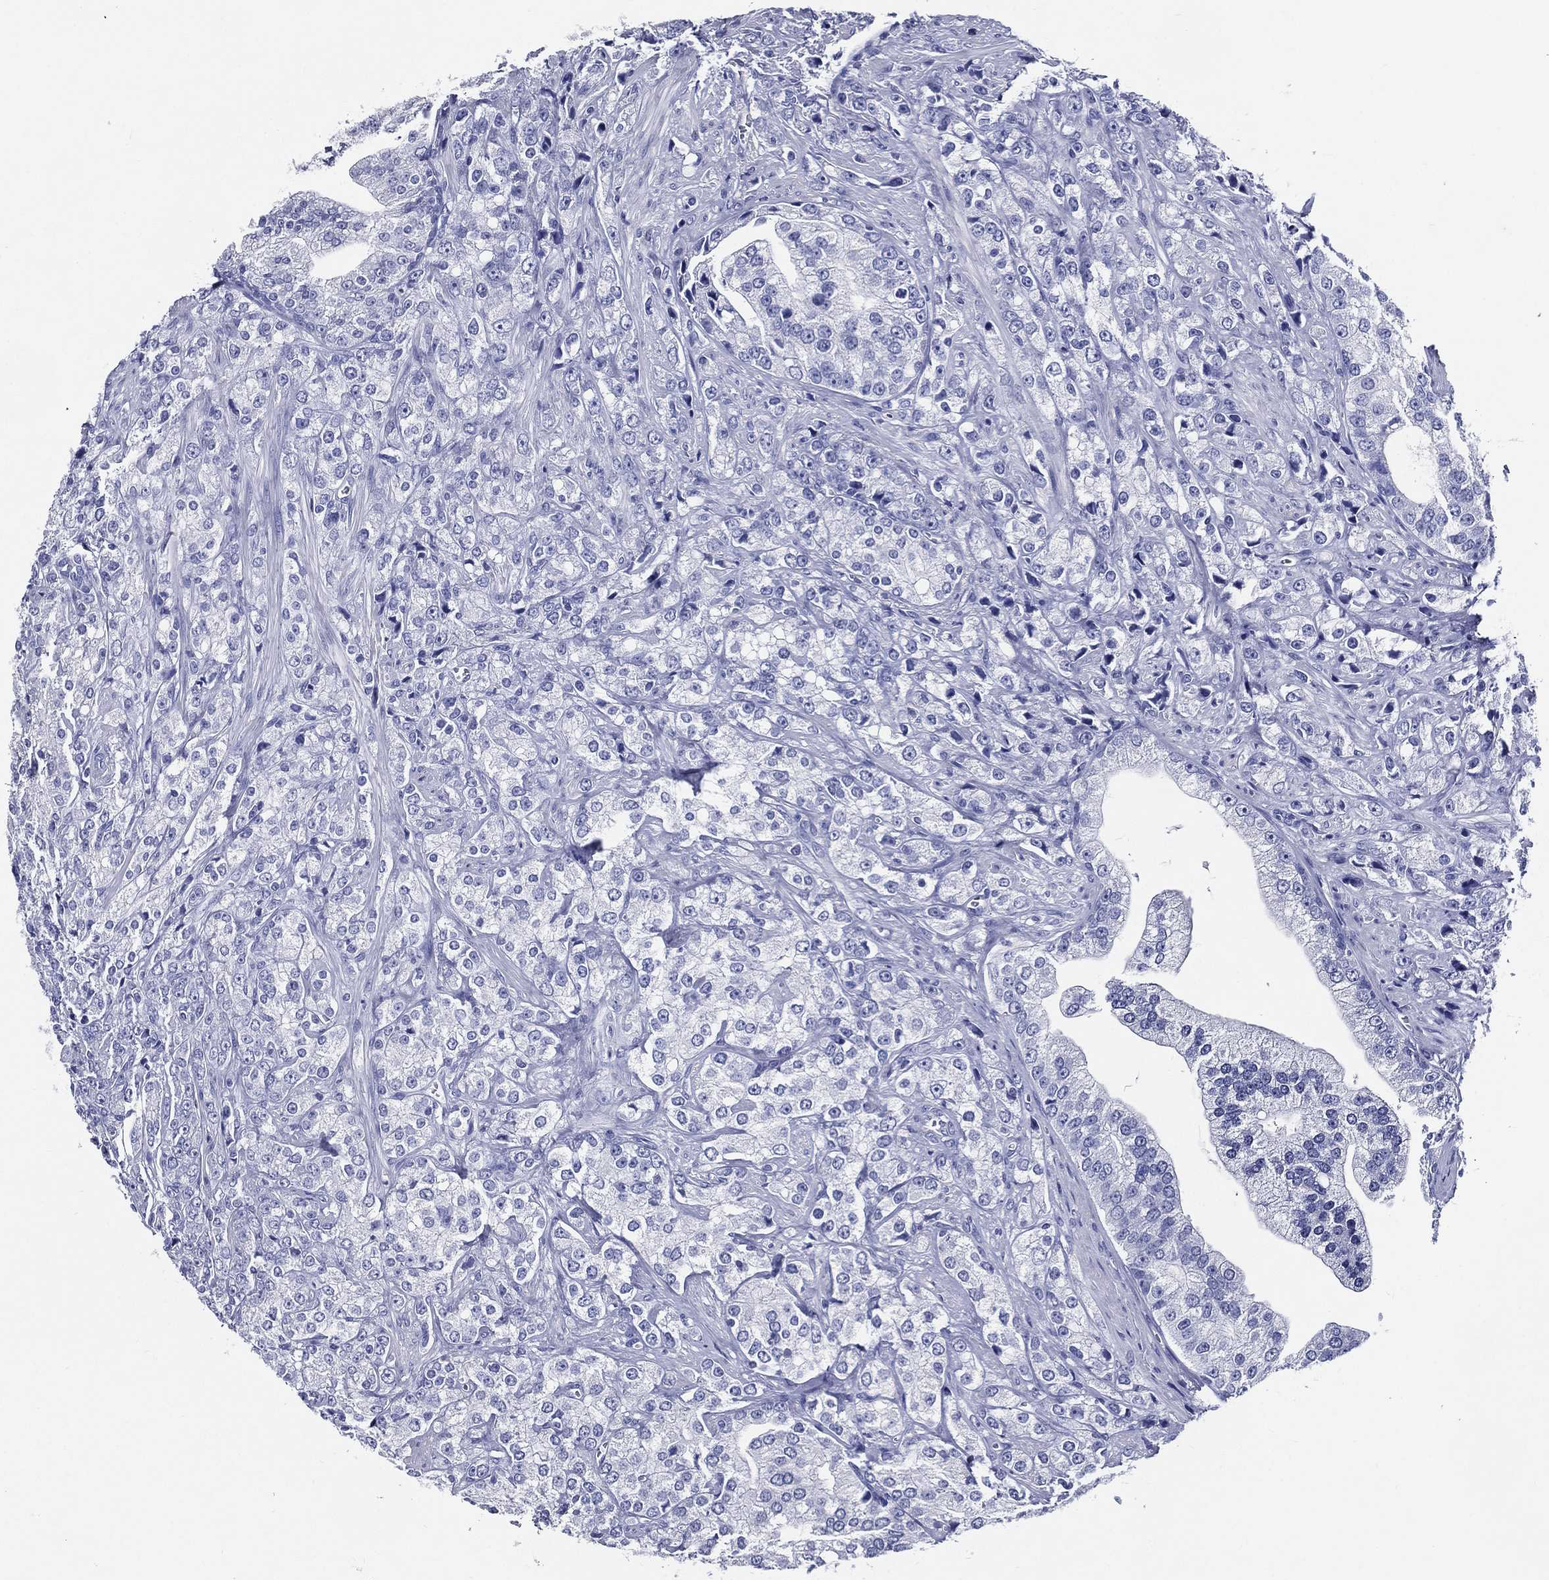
{"staining": {"intensity": "negative", "quantity": "none", "location": "none"}, "tissue": "prostate cancer", "cell_type": "Tumor cells", "image_type": "cancer", "snomed": [{"axis": "morphology", "description": "Adenocarcinoma, NOS"}, {"axis": "topography", "description": "Prostate and seminal vesicle, NOS"}, {"axis": "topography", "description": "Prostate"}], "caption": "A histopathology image of human prostate cancer is negative for staining in tumor cells.", "gene": "ACE2", "patient": {"sex": "male", "age": 68}}